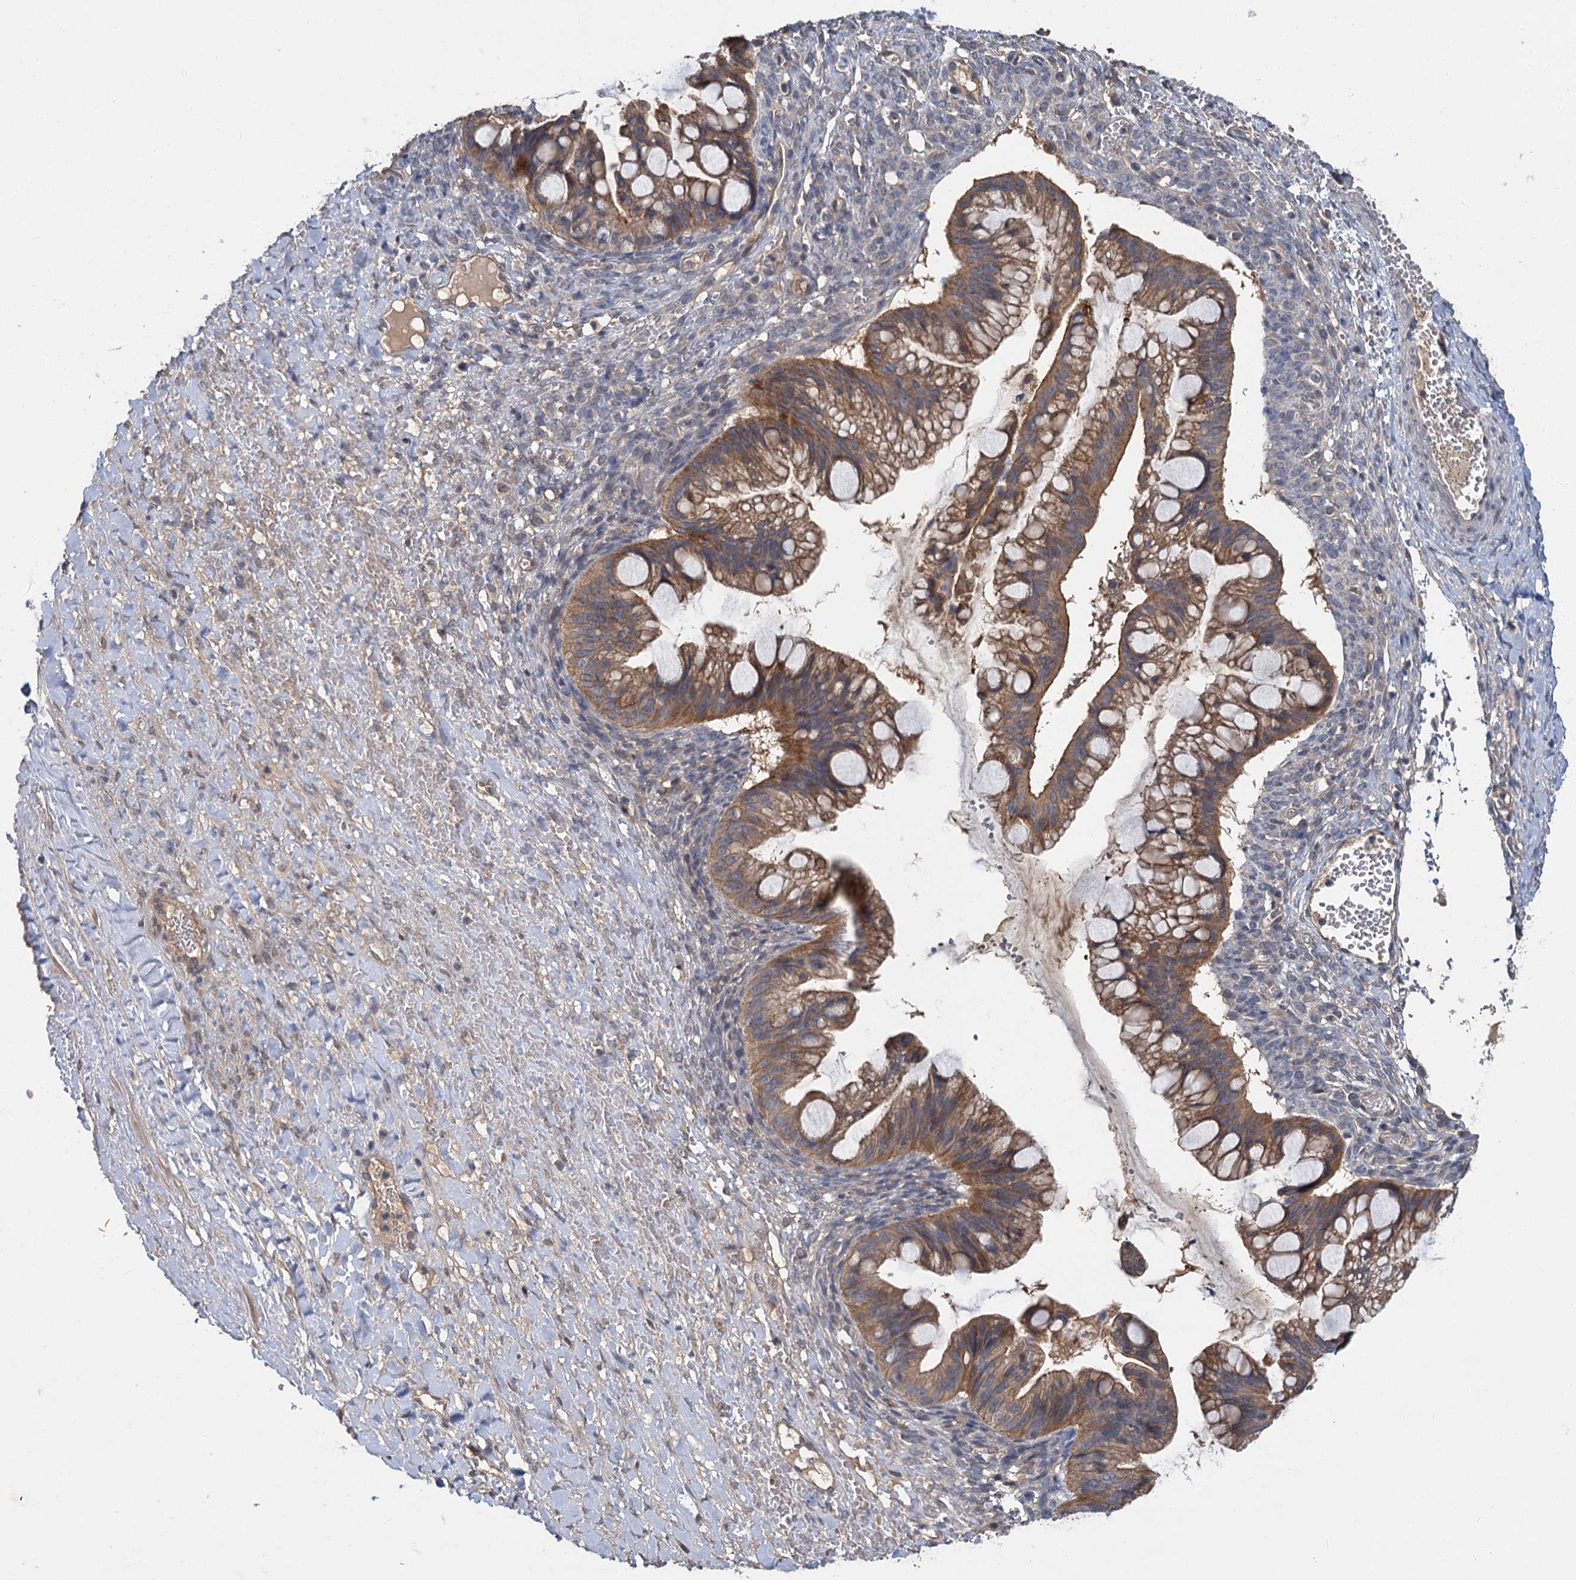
{"staining": {"intensity": "moderate", "quantity": ">75%", "location": "cytoplasmic/membranous"}, "tissue": "ovarian cancer", "cell_type": "Tumor cells", "image_type": "cancer", "snomed": [{"axis": "morphology", "description": "Cystadenocarcinoma, mucinous, NOS"}, {"axis": "topography", "description": "Ovary"}], "caption": "IHC (DAB) staining of ovarian mucinous cystadenocarcinoma demonstrates moderate cytoplasmic/membranous protein positivity in about >75% of tumor cells.", "gene": "ZNF324", "patient": {"sex": "female", "age": 73}}